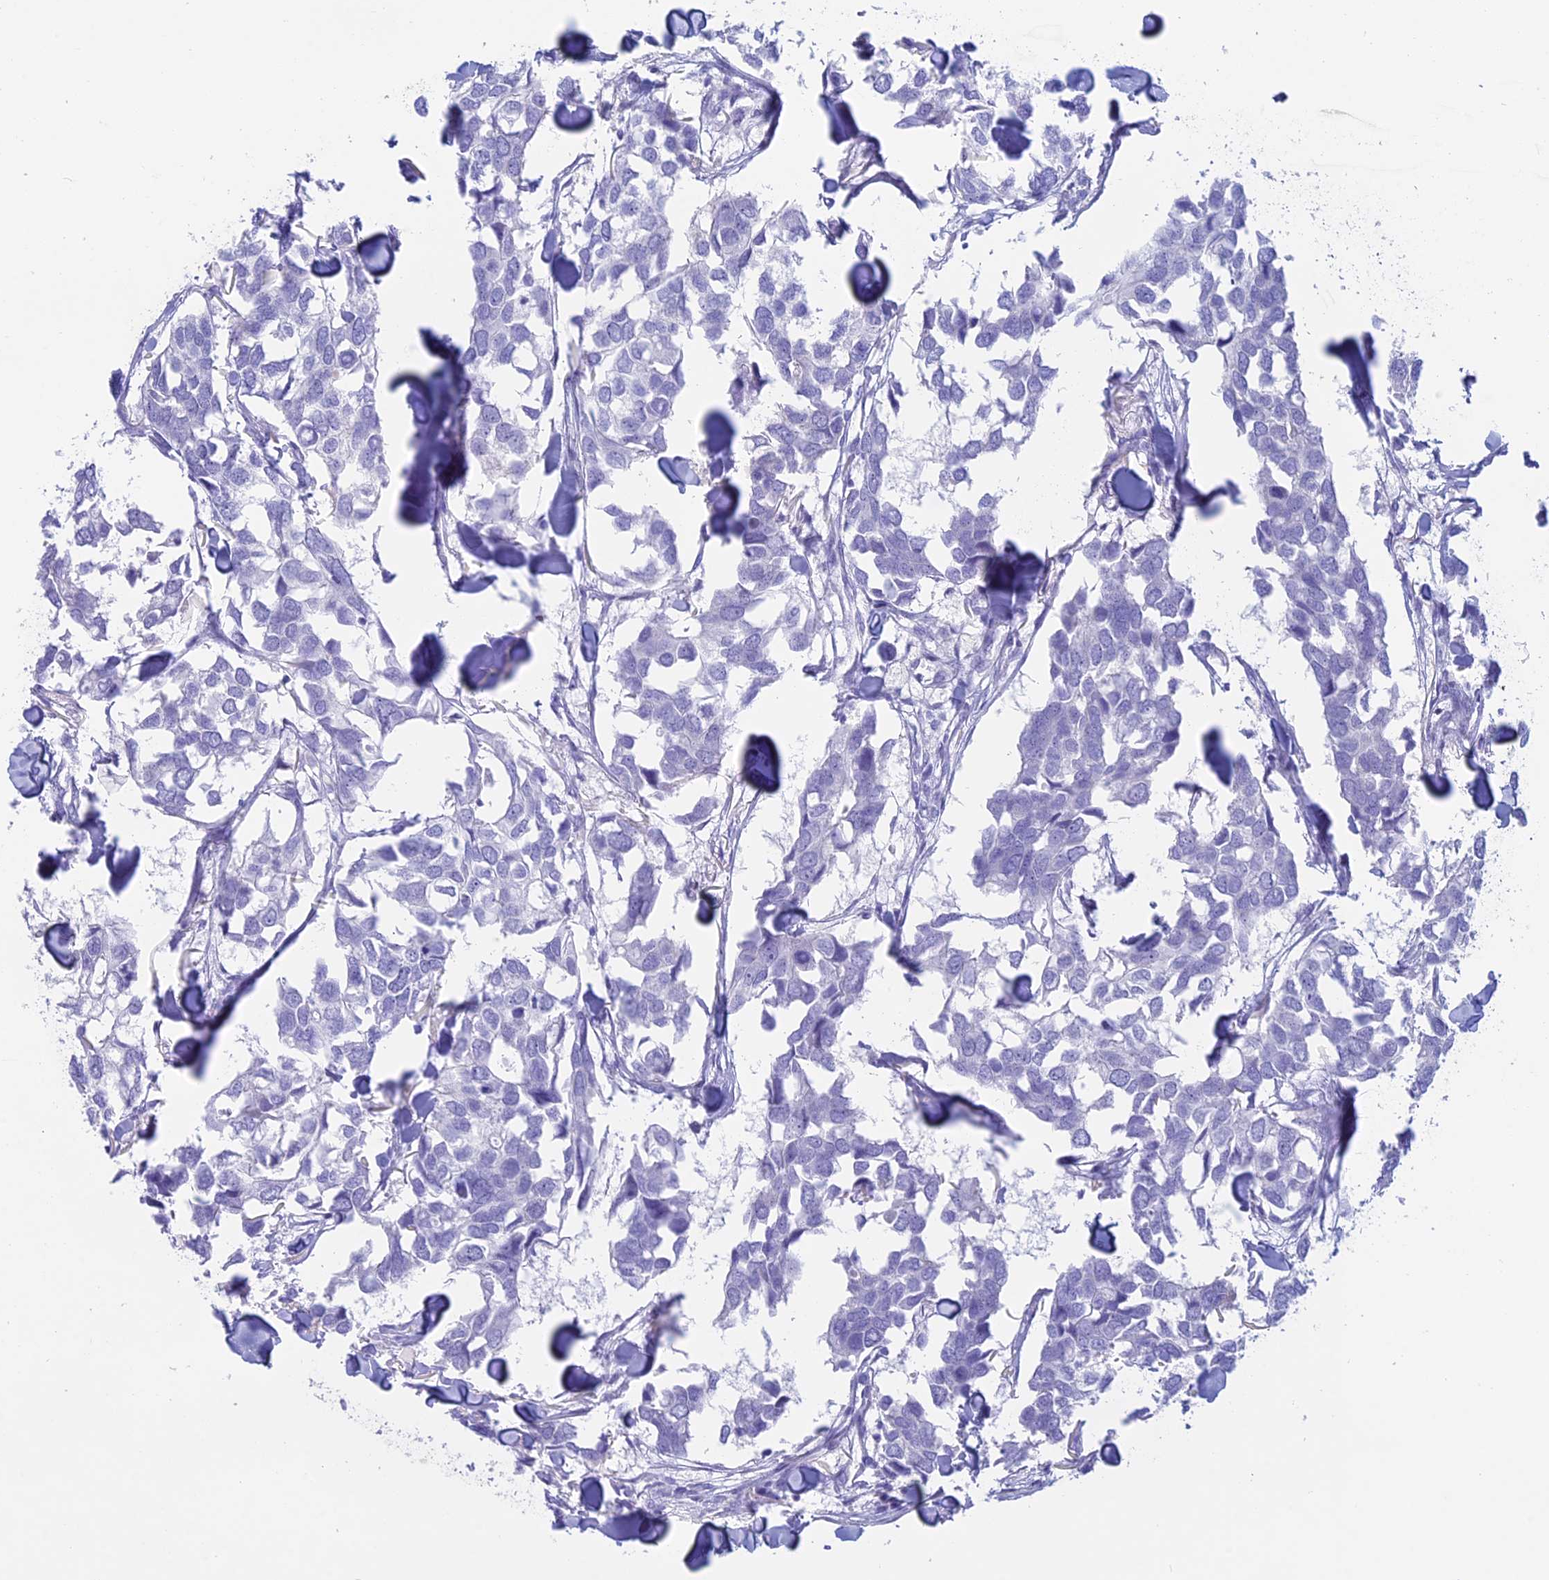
{"staining": {"intensity": "negative", "quantity": "none", "location": "none"}, "tissue": "breast cancer", "cell_type": "Tumor cells", "image_type": "cancer", "snomed": [{"axis": "morphology", "description": "Duct carcinoma"}, {"axis": "topography", "description": "Breast"}], "caption": "A high-resolution image shows immunohistochemistry staining of breast intraductal carcinoma, which reveals no significant positivity in tumor cells. The staining is performed using DAB brown chromogen with nuclei counter-stained in using hematoxylin.", "gene": "RP1", "patient": {"sex": "female", "age": 83}}